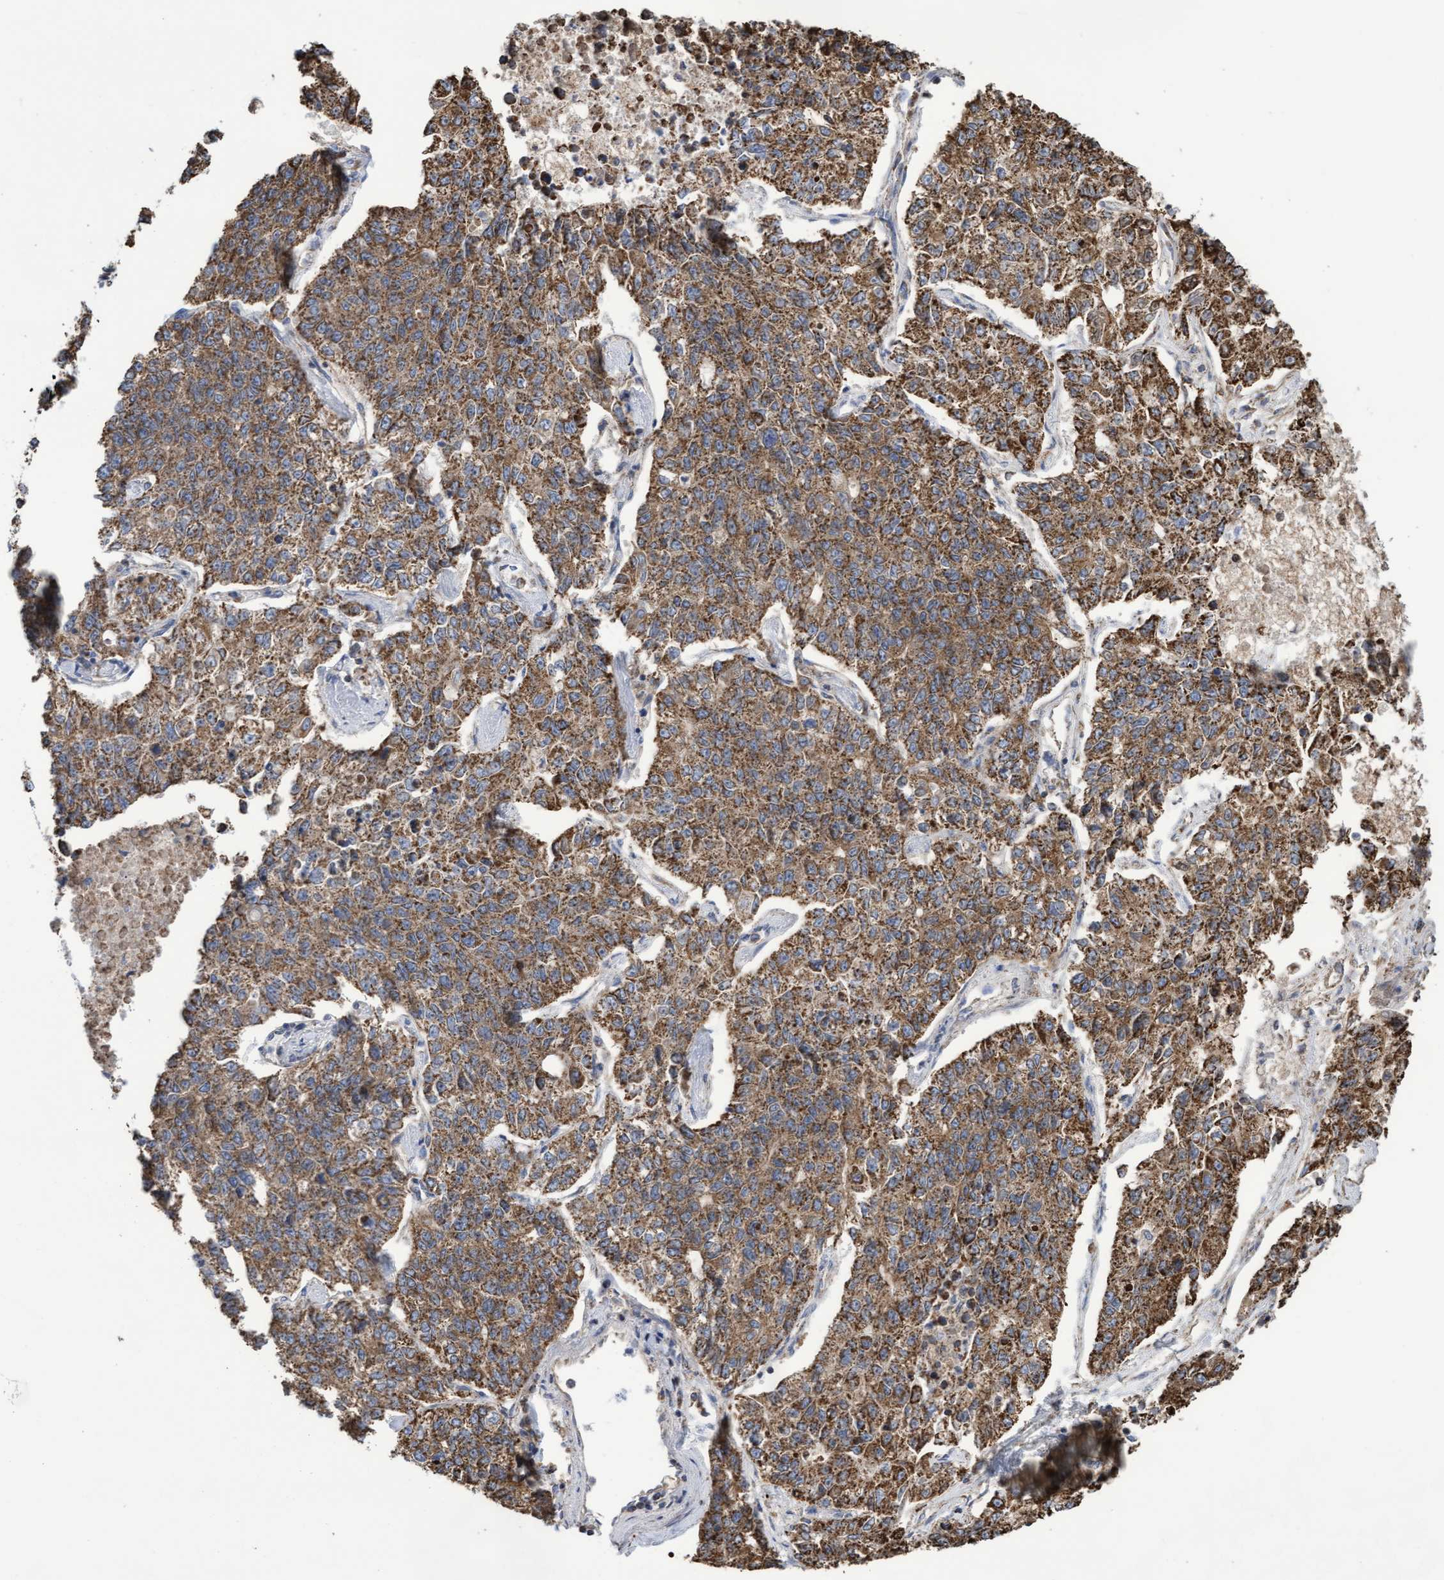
{"staining": {"intensity": "moderate", "quantity": ">75%", "location": "cytoplasmic/membranous"}, "tissue": "lung cancer", "cell_type": "Tumor cells", "image_type": "cancer", "snomed": [{"axis": "morphology", "description": "Adenocarcinoma, NOS"}, {"axis": "topography", "description": "Lung"}], "caption": "Approximately >75% of tumor cells in adenocarcinoma (lung) exhibit moderate cytoplasmic/membranous protein staining as visualized by brown immunohistochemical staining.", "gene": "COBL", "patient": {"sex": "male", "age": 49}}